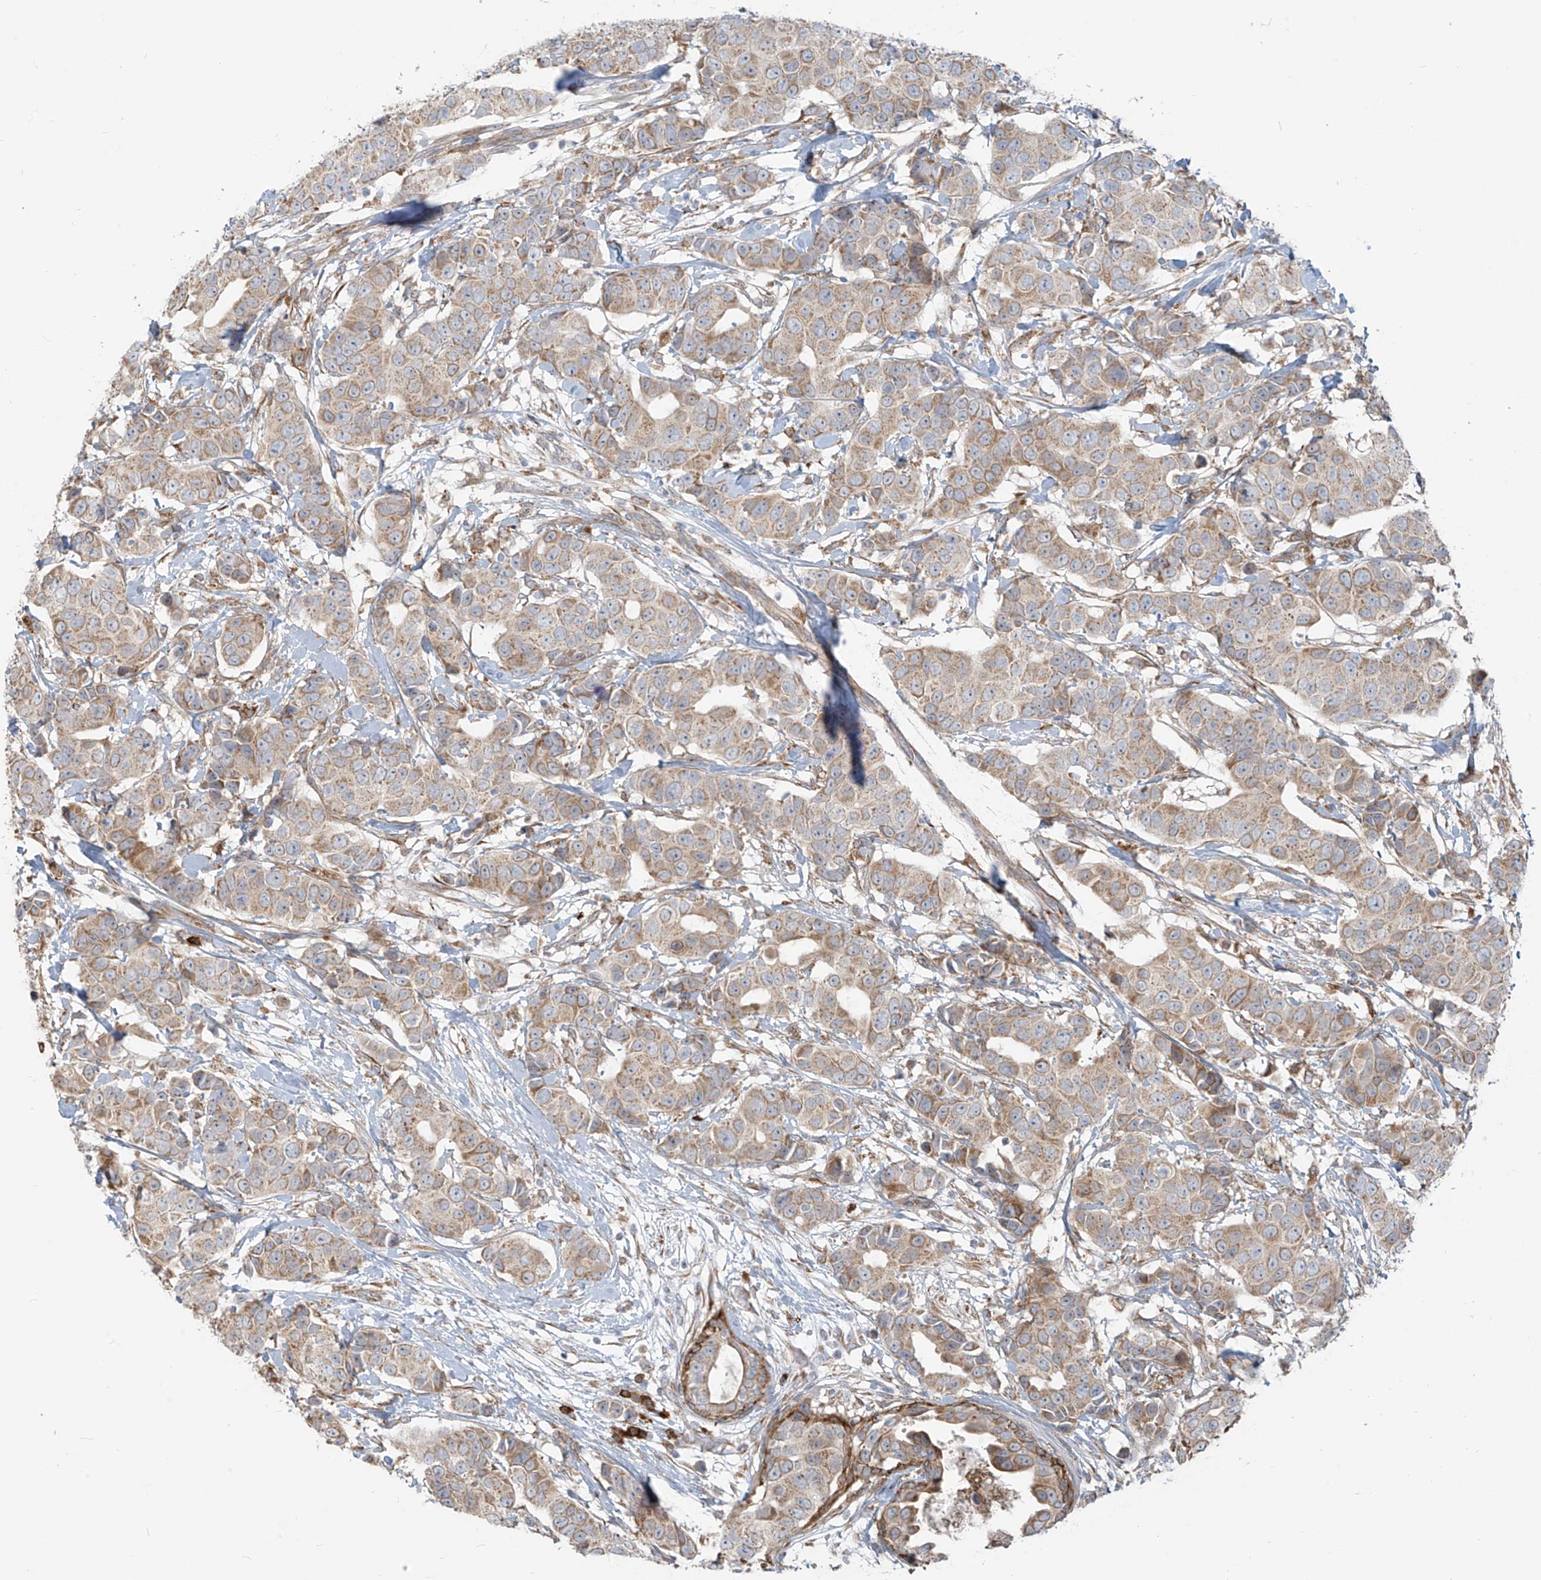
{"staining": {"intensity": "weak", "quantity": ">75%", "location": "cytoplasmic/membranous"}, "tissue": "breast cancer", "cell_type": "Tumor cells", "image_type": "cancer", "snomed": [{"axis": "morphology", "description": "Normal tissue, NOS"}, {"axis": "morphology", "description": "Duct carcinoma"}, {"axis": "topography", "description": "Breast"}], "caption": "A photomicrograph of human invasive ductal carcinoma (breast) stained for a protein demonstrates weak cytoplasmic/membranous brown staining in tumor cells.", "gene": "KATNIP", "patient": {"sex": "female", "age": 39}}